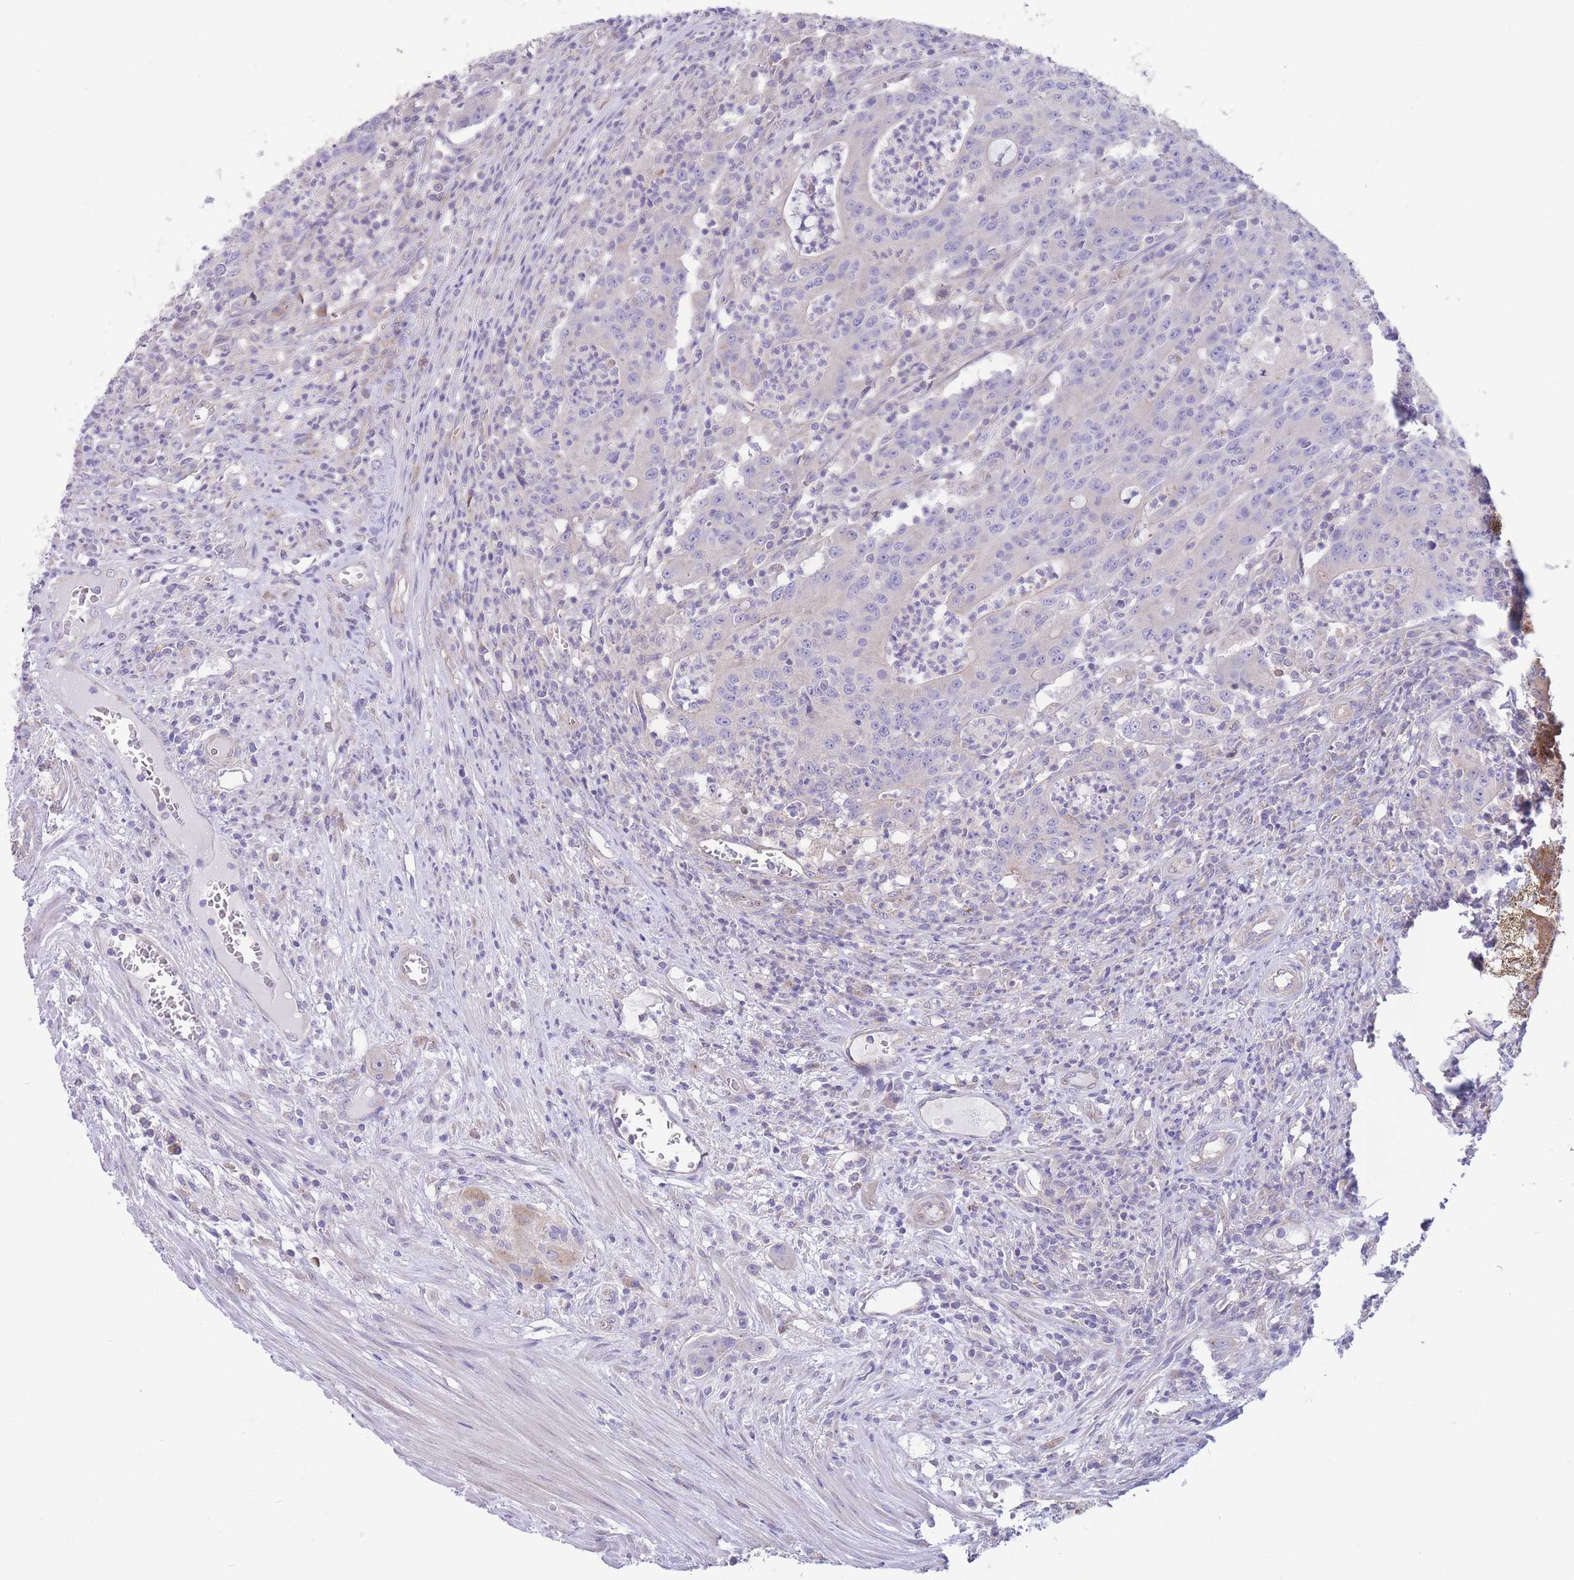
{"staining": {"intensity": "negative", "quantity": "none", "location": "none"}, "tissue": "colorectal cancer", "cell_type": "Tumor cells", "image_type": "cancer", "snomed": [{"axis": "morphology", "description": "Adenocarcinoma, NOS"}, {"axis": "topography", "description": "Colon"}], "caption": "An image of human colorectal cancer is negative for staining in tumor cells.", "gene": "ALS2CL", "patient": {"sex": "male", "age": 83}}